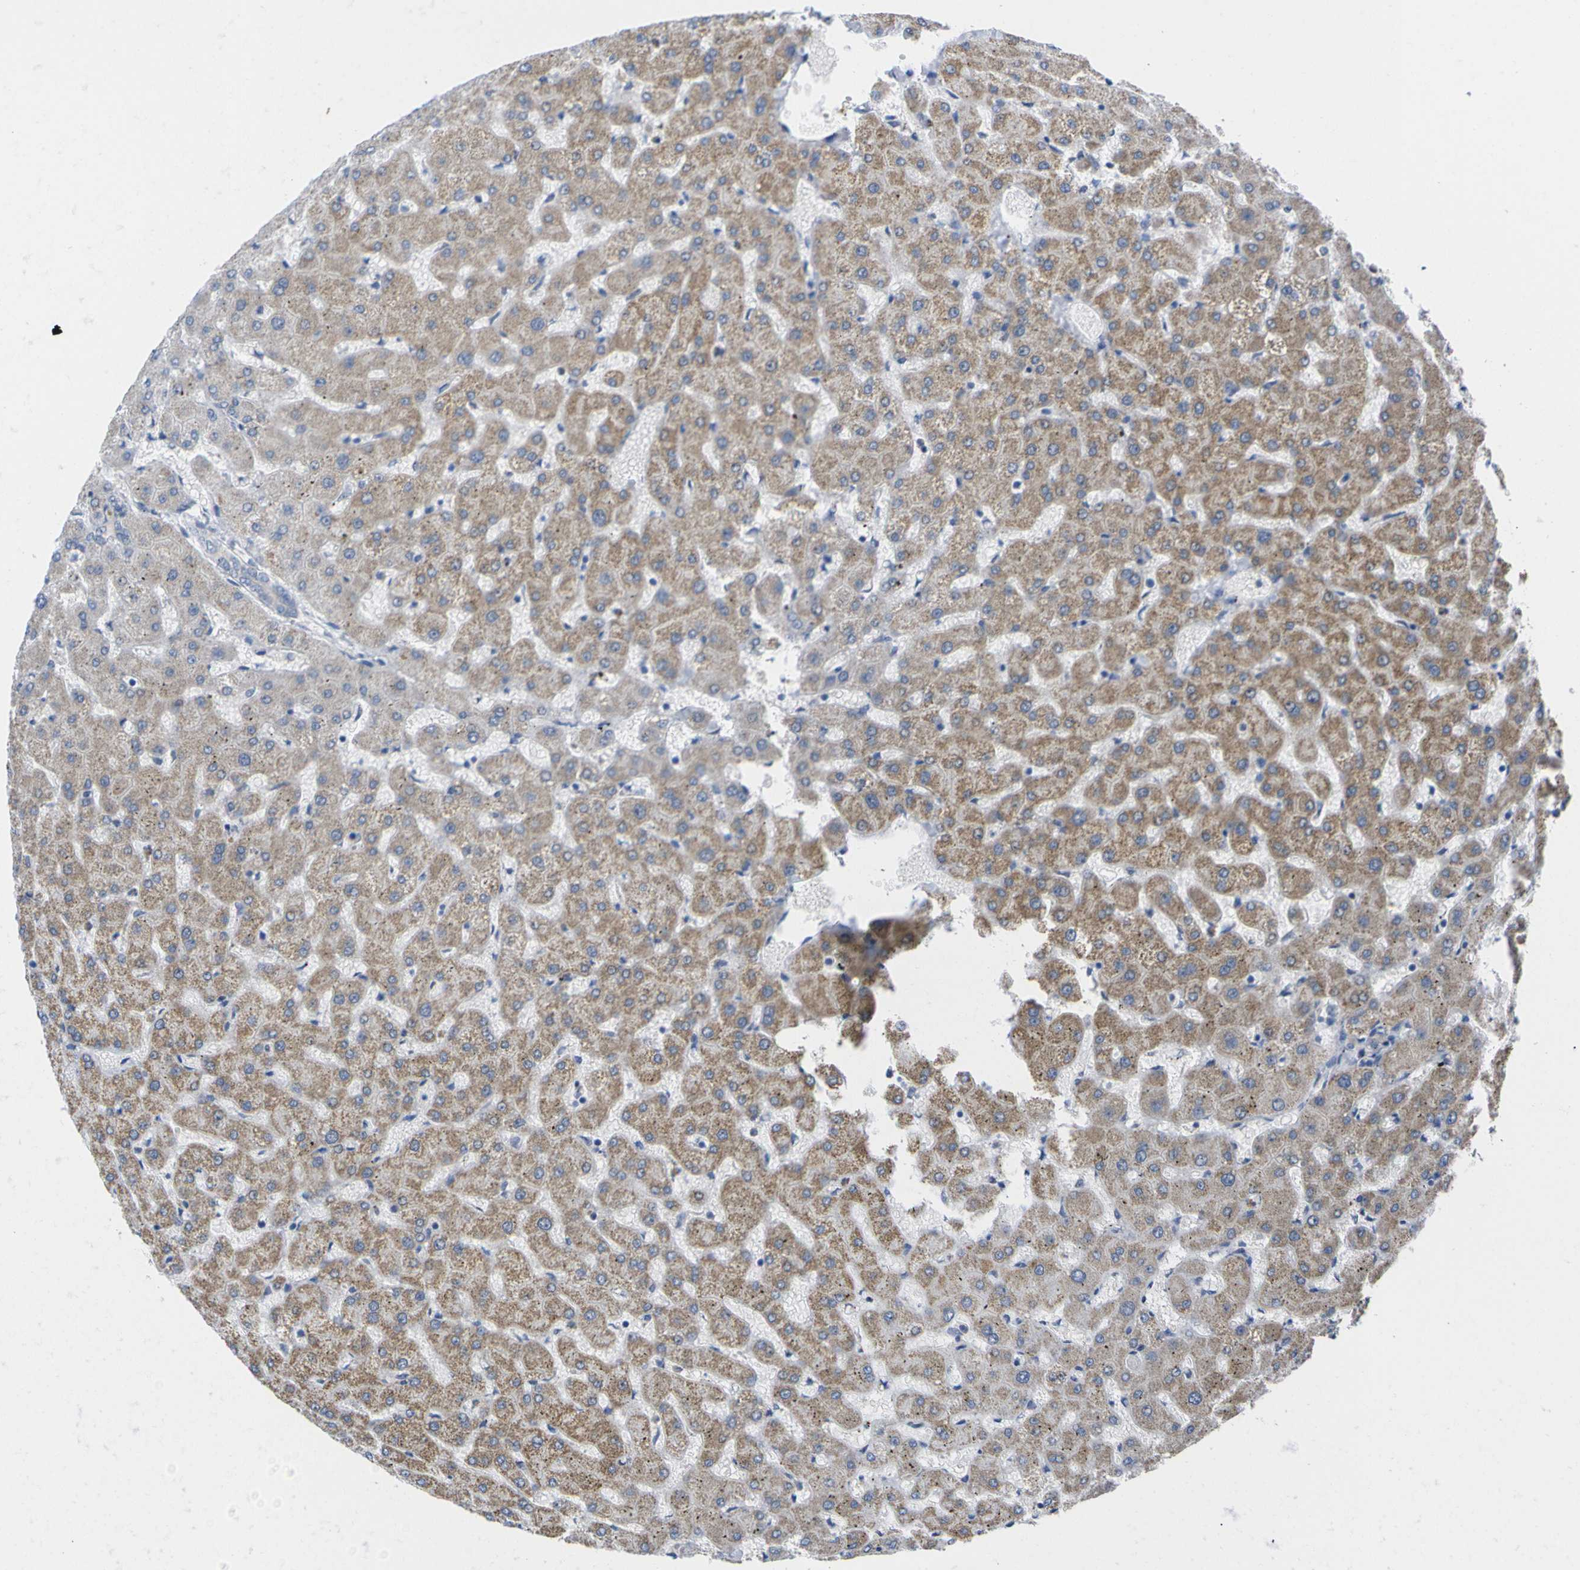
{"staining": {"intensity": "weak", "quantity": ">75%", "location": "cytoplasmic/membranous"}, "tissue": "liver", "cell_type": "Cholangiocytes", "image_type": "normal", "snomed": [{"axis": "morphology", "description": "Normal tissue, NOS"}, {"axis": "topography", "description": "Liver"}], "caption": "Benign liver shows weak cytoplasmic/membranous staining in approximately >75% of cholangiocytes (IHC, brightfield microscopy, high magnification)..", "gene": "USH1C", "patient": {"sex": "female", "age": 63}}